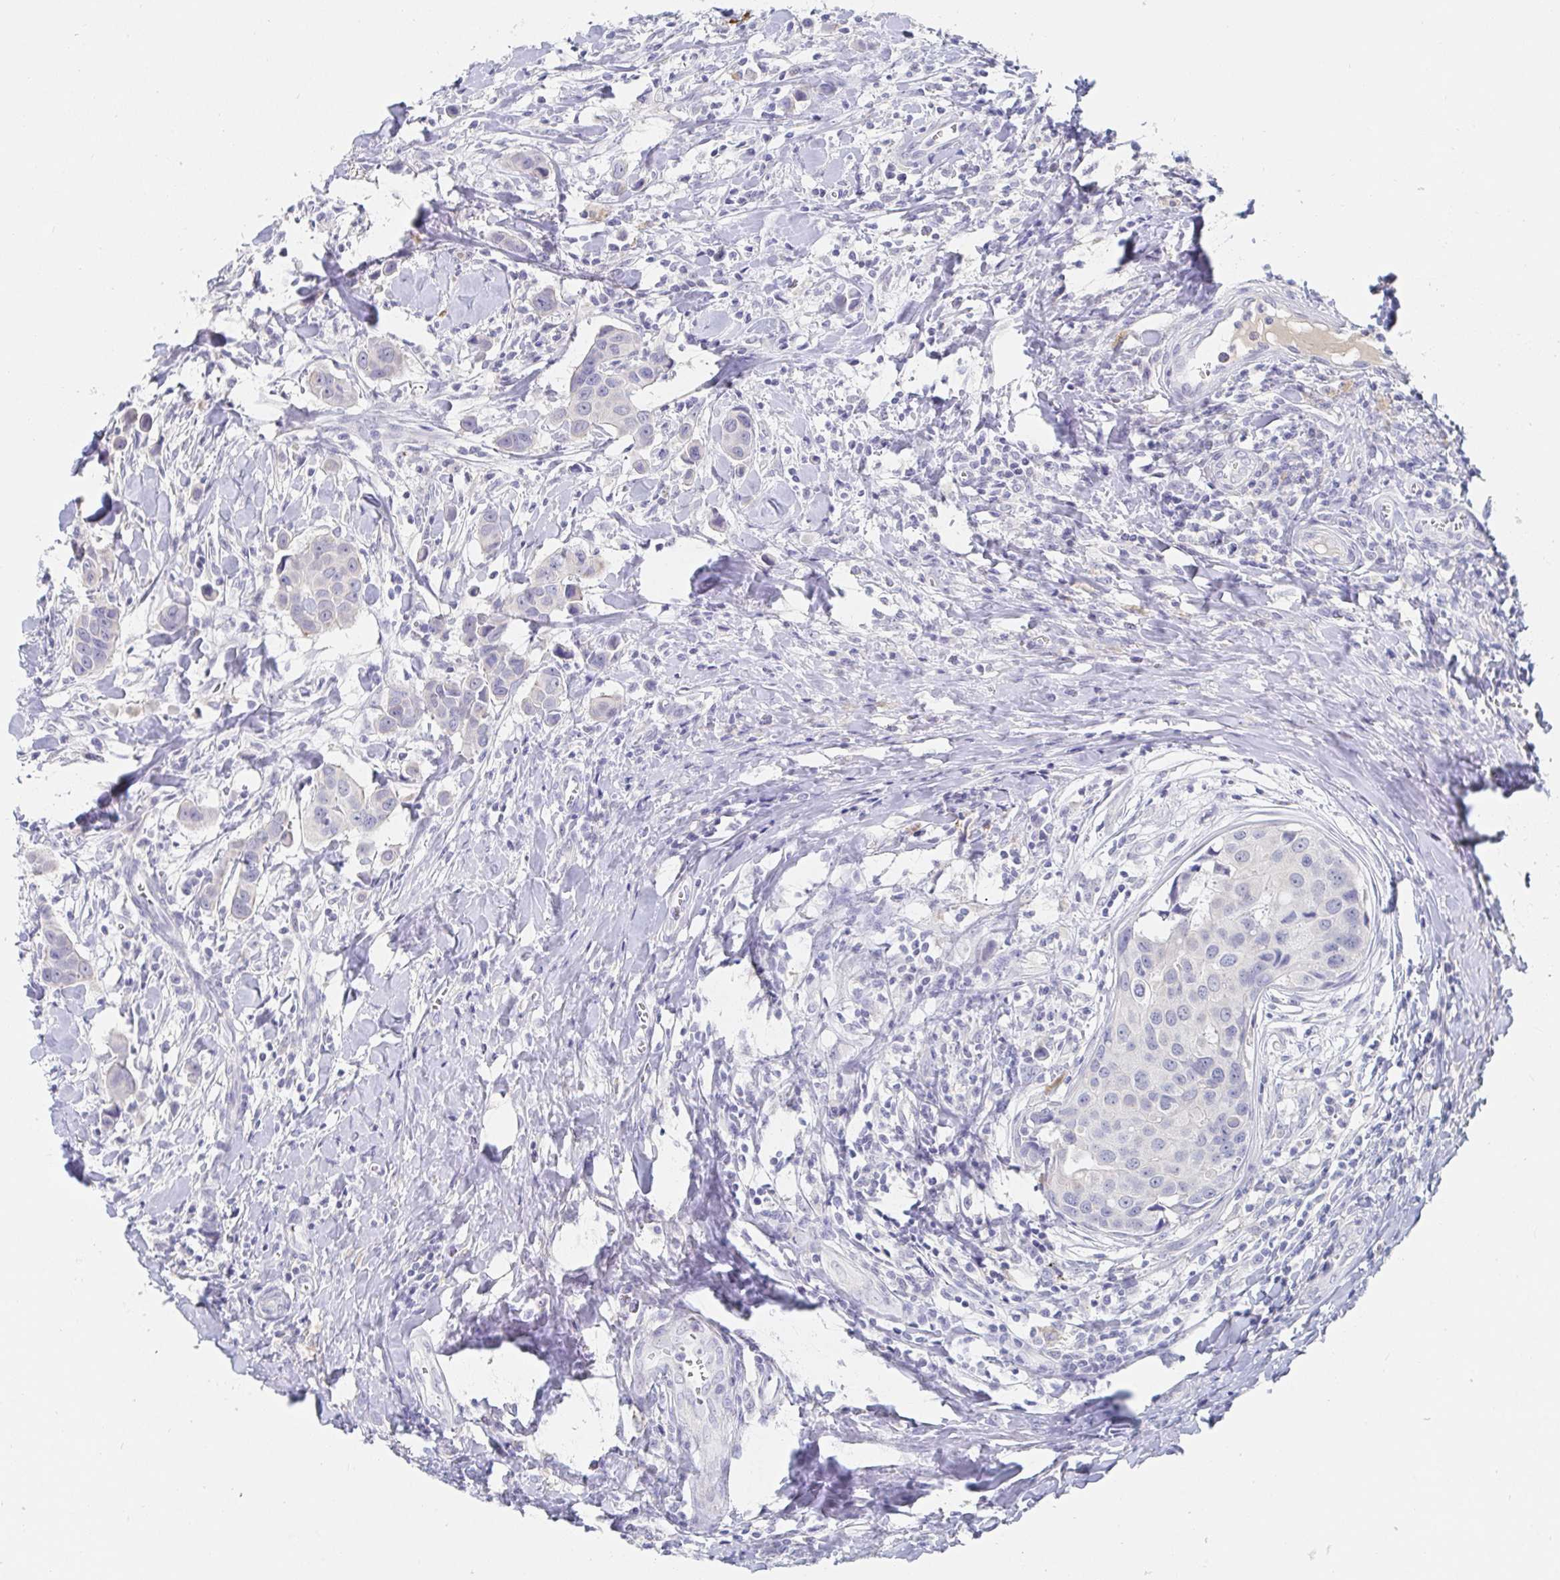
{"staining": {"intensity": "negative", "quantity": "none", "location": "none"}, "tissue": "breast cancer", "cell_type": "Tumor cells", "image_type": "cancer", "snomed": [{"axis": "morphology", "description": "Duct carcinoma"}, {"axis": "topography", "description": "Breast"}], "caption": "Human breast infiltrating ductal carcinoma stained for a protein using immunohistochemistry reveals no staining in tumor cells.", "gene": "ZNF430", "patient": {"sex": "female", "age": 24}}